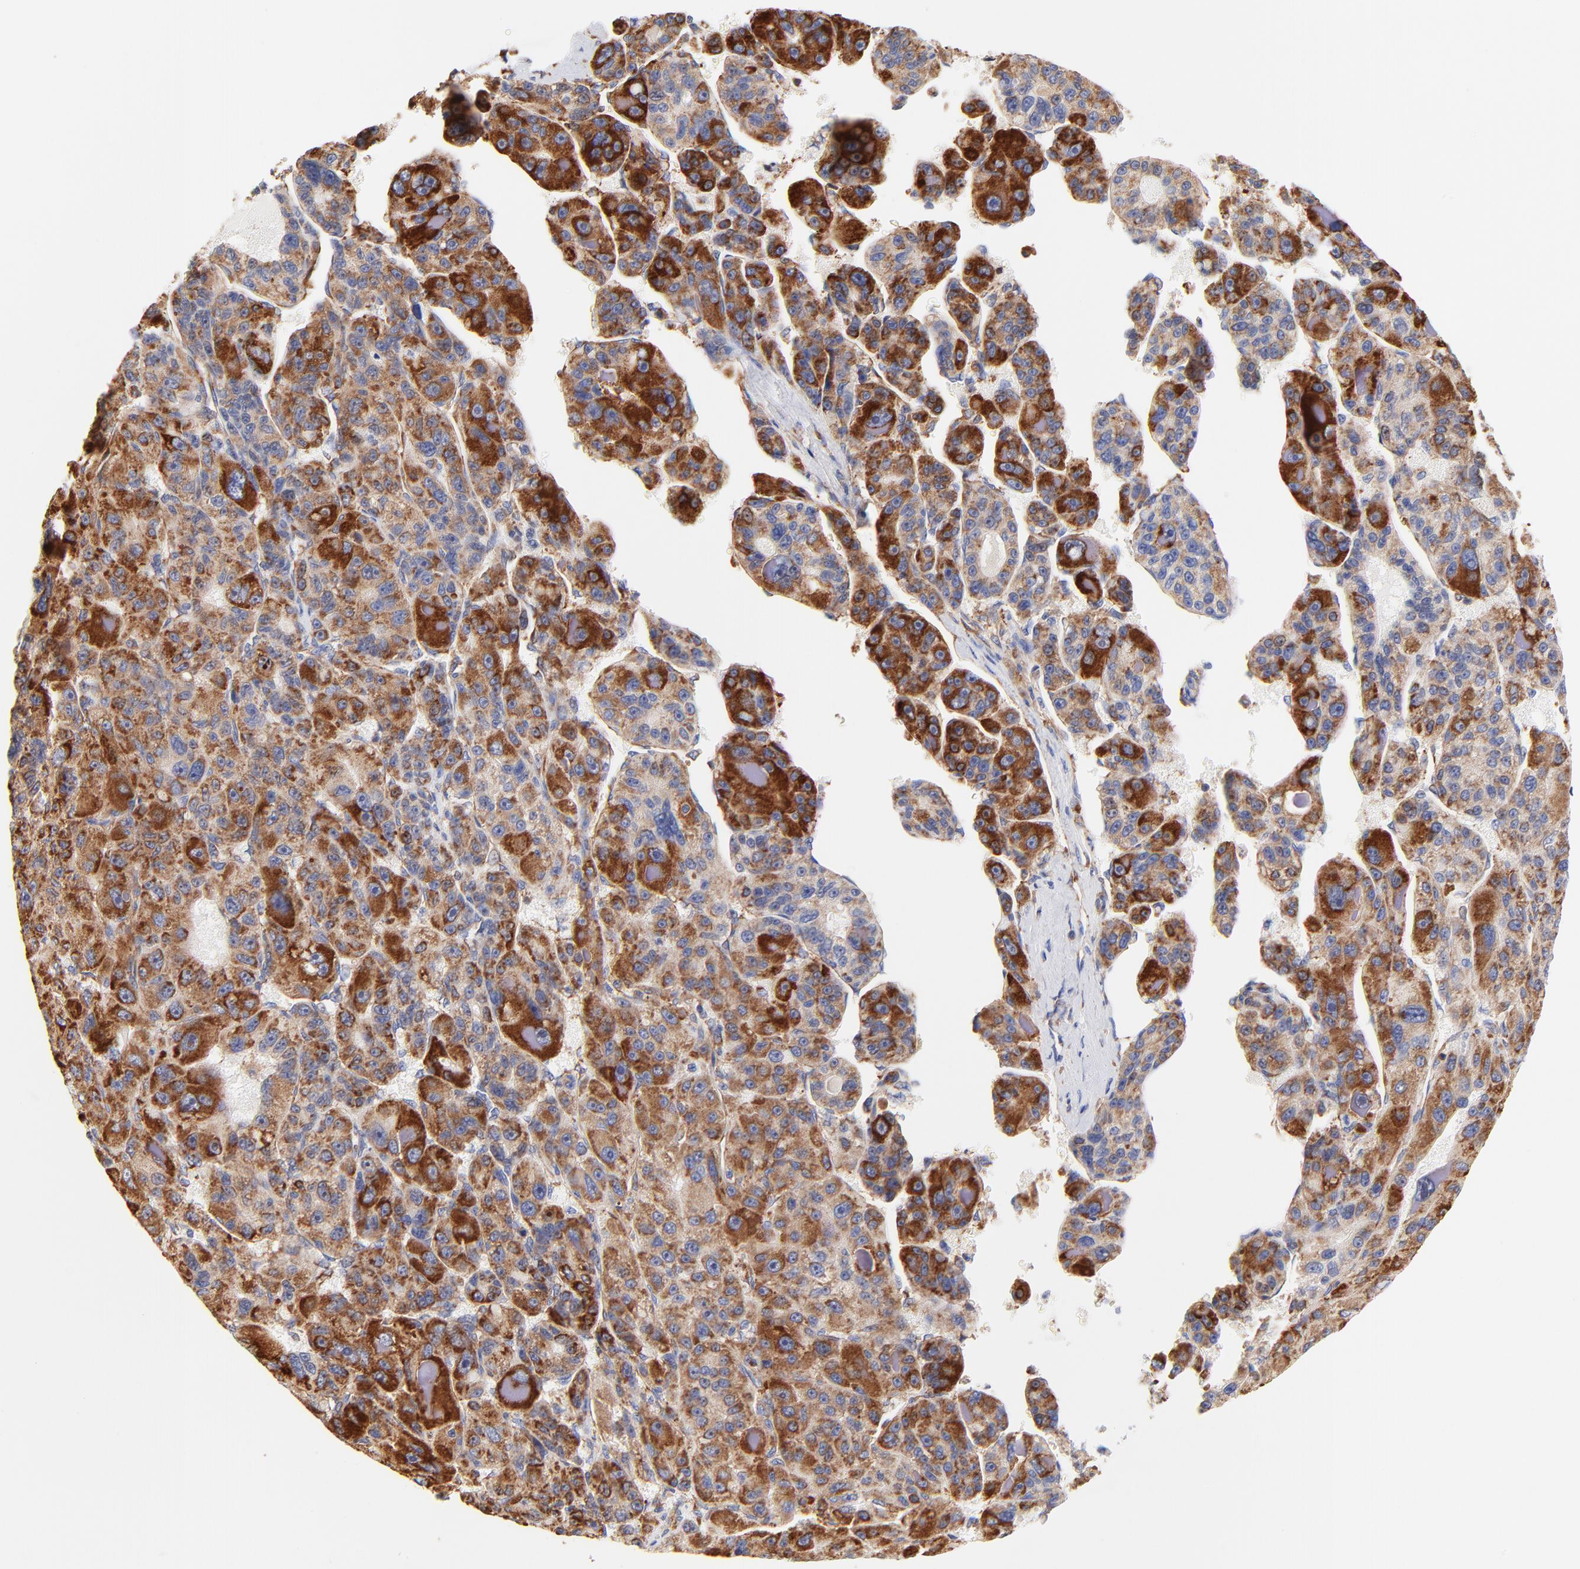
{"staining": {"intensity": "strong", "quantity": ">75%", "location": "cytoplasmic/membranous"}, "tissue": "liver cancer", "cell_type": "Tumor cells", "image_type": "cancer", "snomed": [{"axis": "morphology", "description": "Carcinoma, Hepatocellular, NOS"}, {"axis": "topography", "description": "Liver"}], "caption": "An IHC photomicrograph of neoplastic tissue is shown. Protein staining in brown shows strong cytoplasmic/membranous positivity in liver cancer within tumor cells.", "gene": "RPL27", "patient": {"sex": "male", "age": 76}}